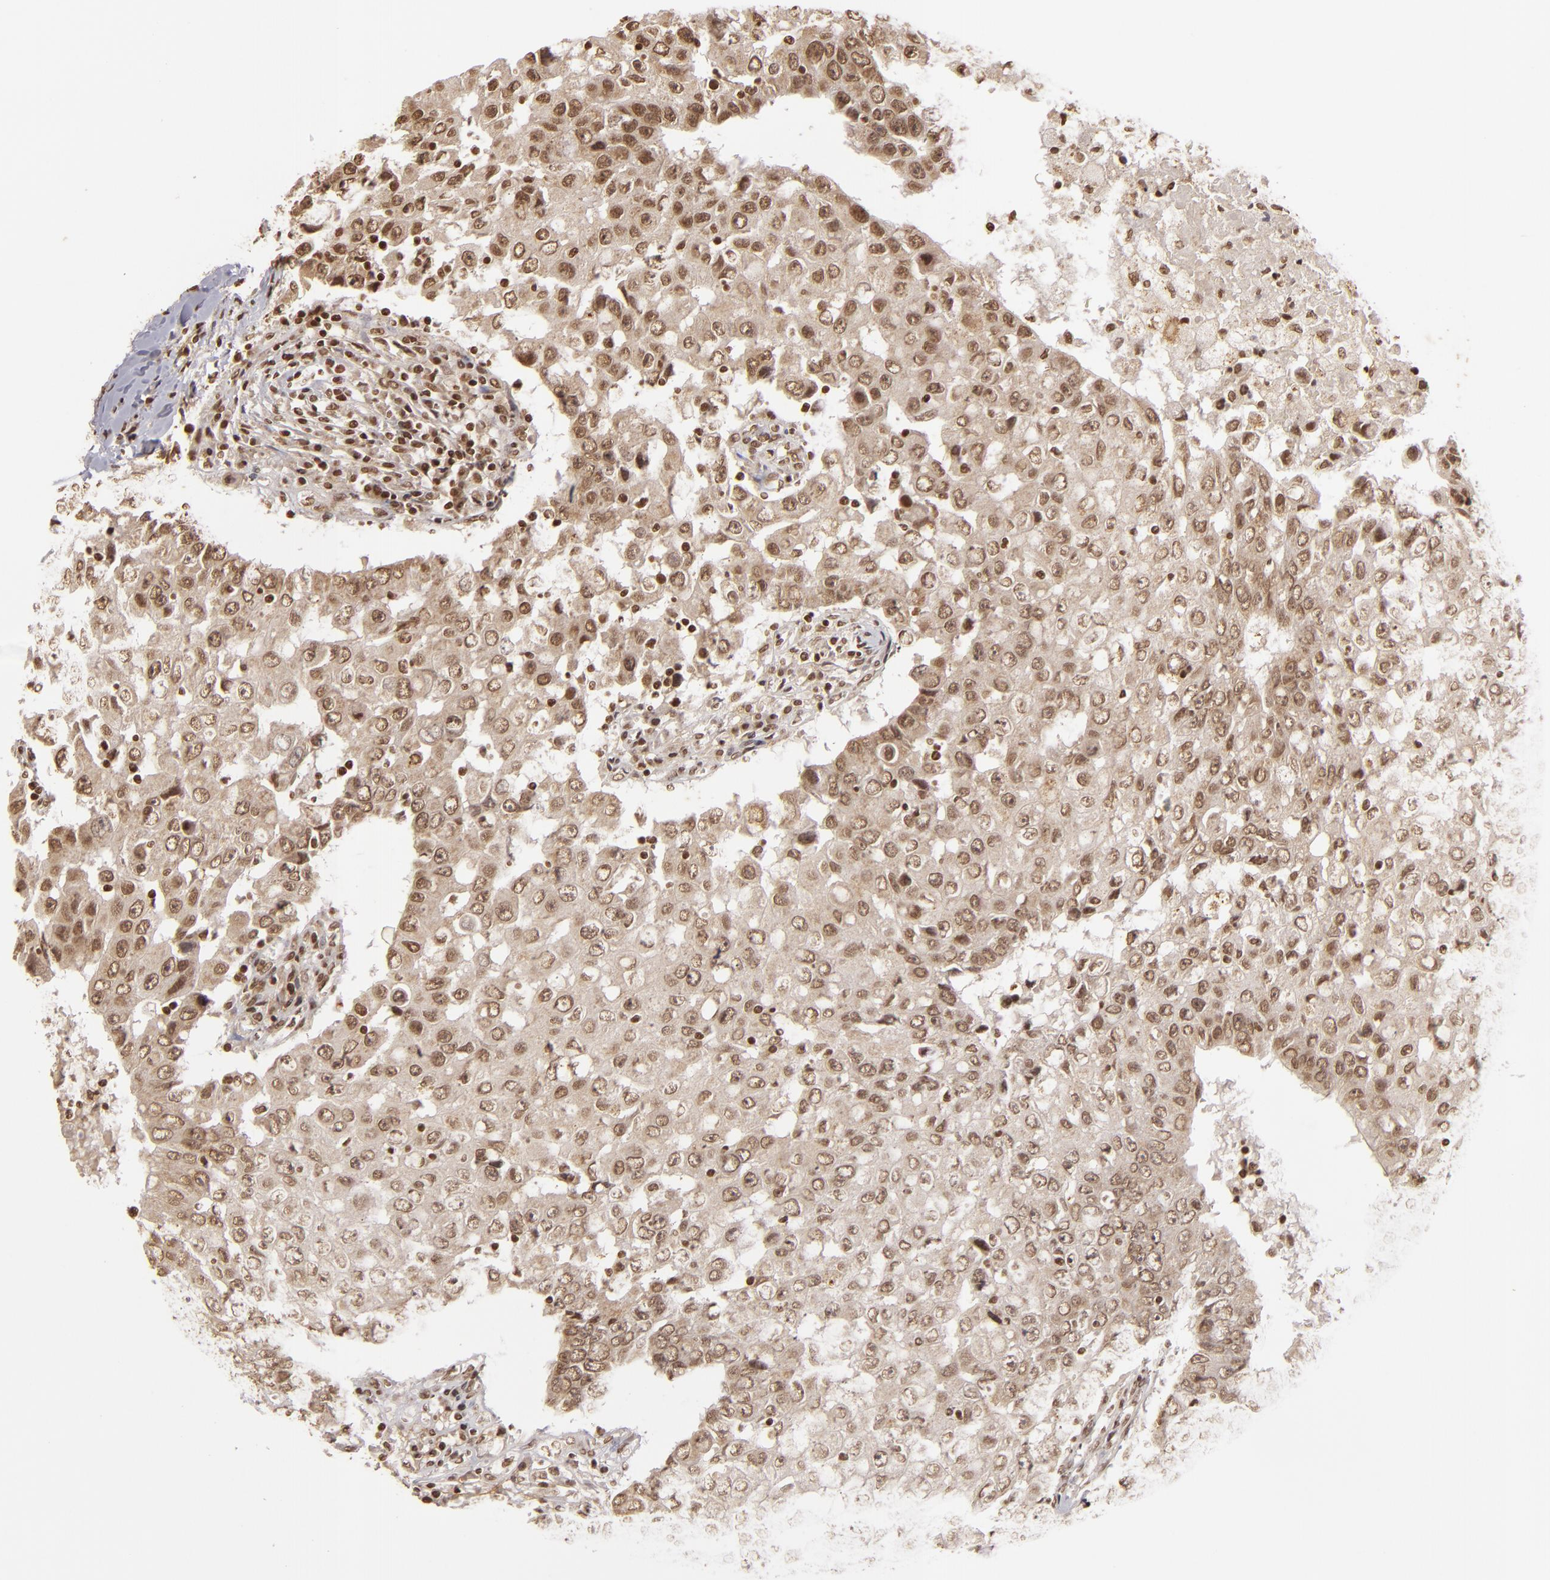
{"staining": {"intensity": "moderate", "quantity": "25%-75%", "location": "cytoplasmic/membranous,nuclear"}, "tissue": "breast cancer", "cell_type": "Tumor cells", "image_type": "cancer", "snomed": [{"axis": "morphology", "description": "Duct carcinoma"}, {"axis": "topography", "description": "Breast"}], "caption": "This photomicrograph exhibits immunohistochemistry staining of intraductal carcinoma (breast), with medium moderate cytoplasmic/membranous and nuclear staining in approximately 25%-75% of tumor cells.", "gene": "CUL3", "patient": {"sex": "female", "age": 27}}